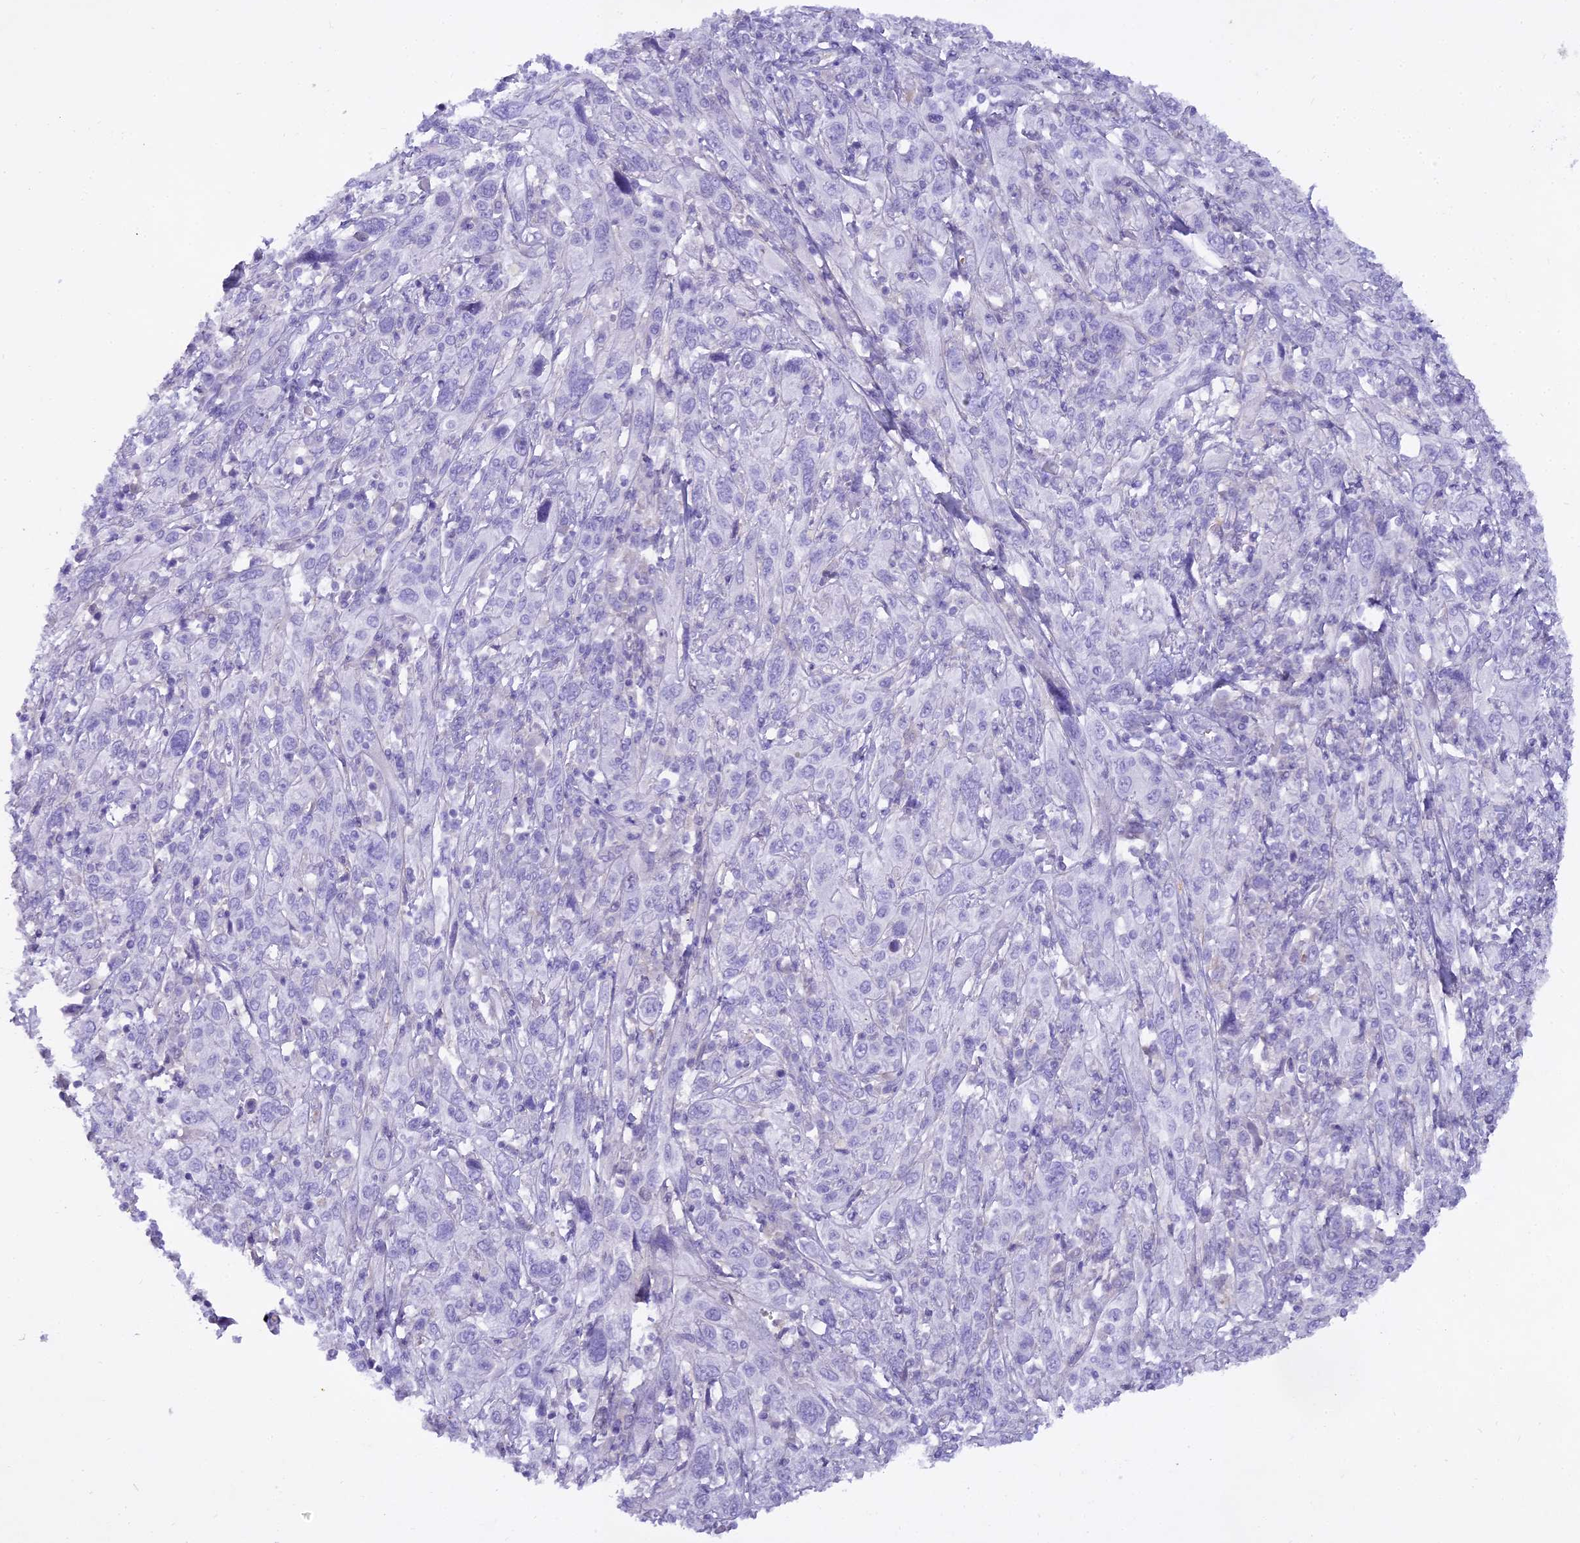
{"staining": {"intensity": "negative", "quantity": "none", "location": "none"}, "tissue": "cervical cancer", "cell_type": "Tumor cells", "image_type": "cancer", "snomed": [{"axis": "morphology", "description": "Squamous cell carcinoma, NOS"}, {"axis": "topography", "description": "Cervix"}], "caption": "Tumor cells show no significant protein expression in cervical cancer (squamous cell carcinoma).", "gene": "OSTN", "patient": {"sex": "female", "age": 46}}